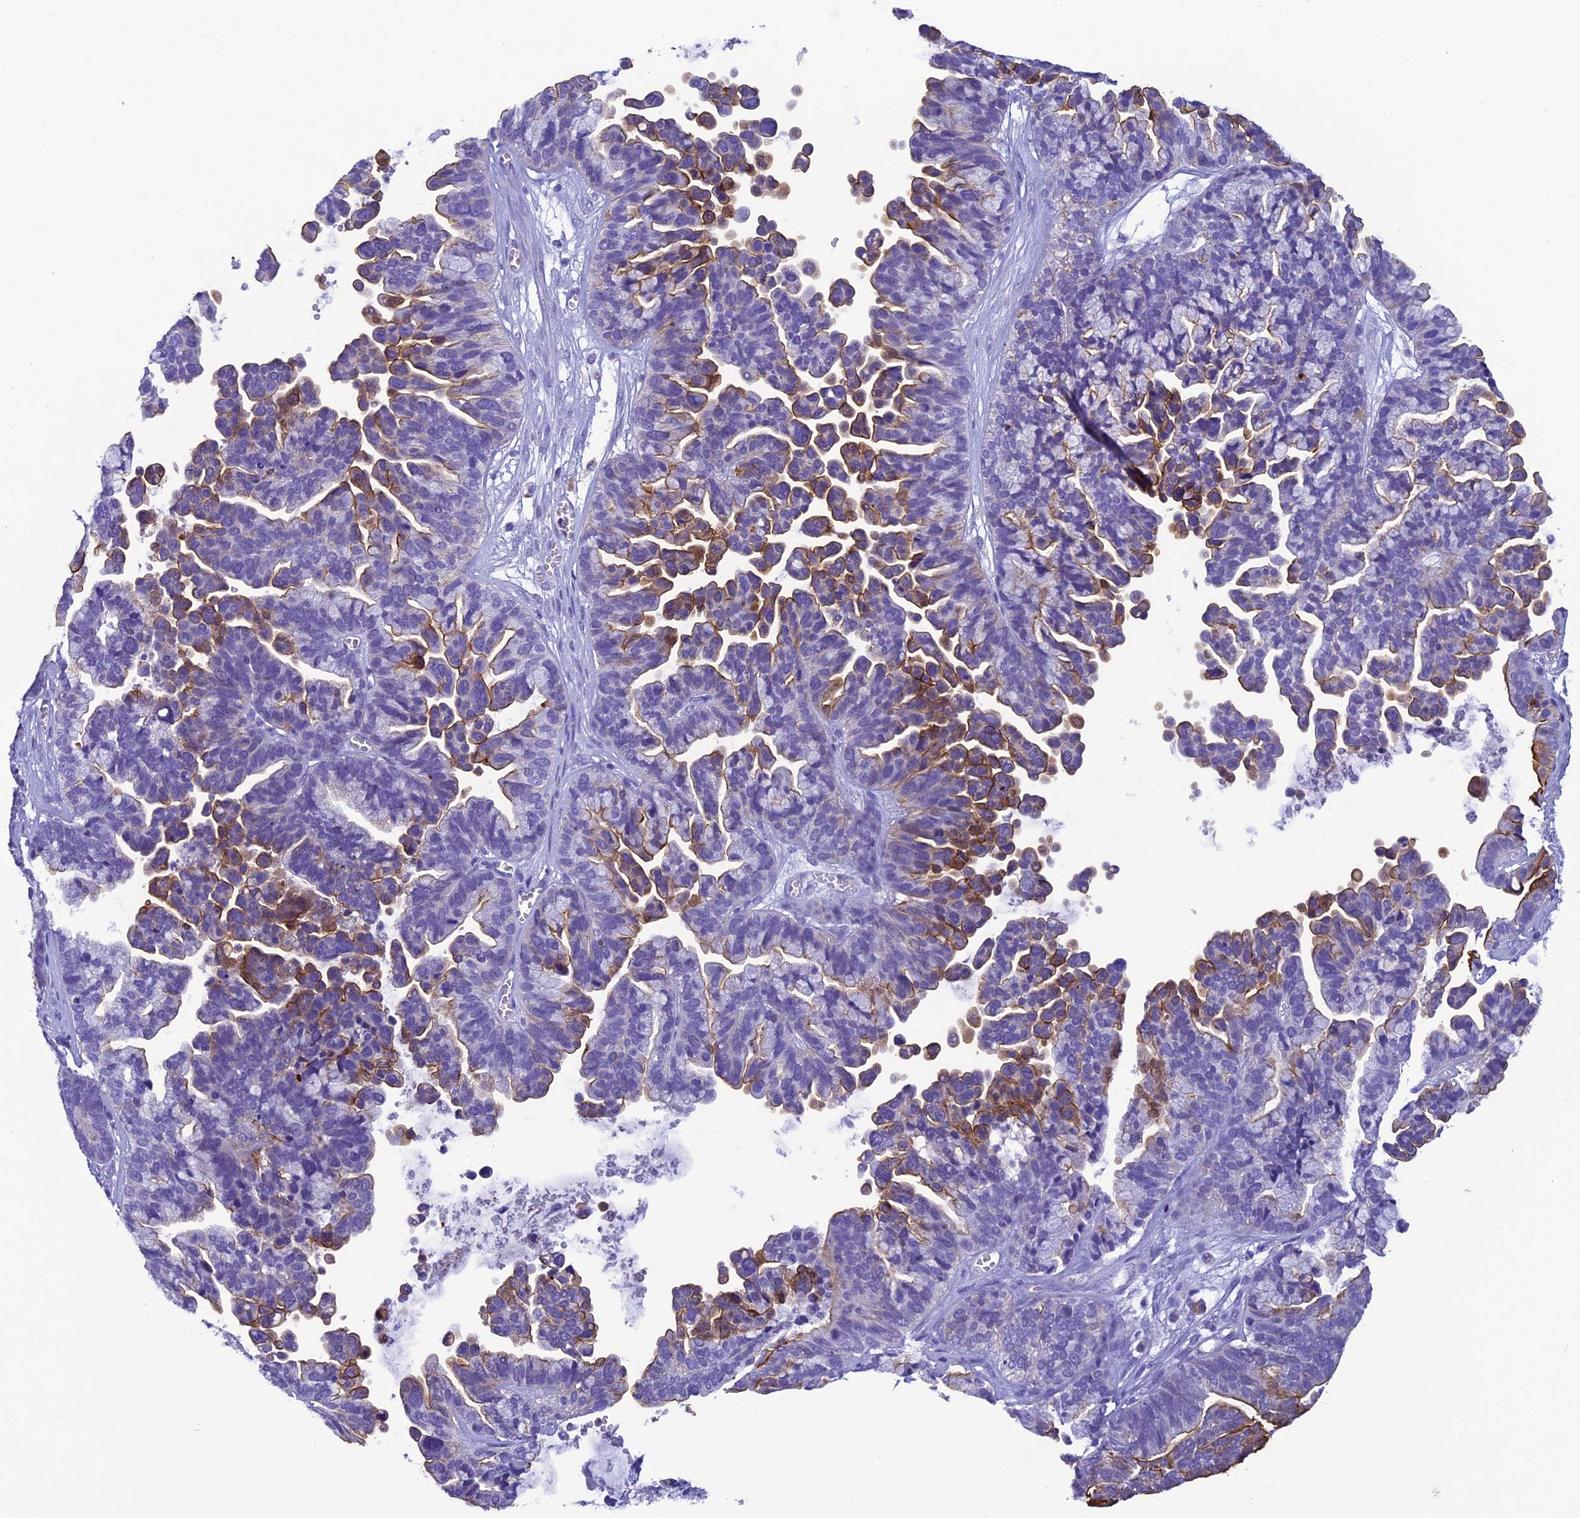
{"staining": {"intensity": "moderate", "quantity": "25%-75%", "location": "cytoplasmic/membranous"}, "tissue": "ovarian cancer", "cell_type": "Tumor cells", "image_type": "cancer", "snomed": [{"axis": "morphology", "description": "Cystadenocarcinoma, serous, NOS"}, {"axis": "topography", "description": "Ovary"}], "caption": "Immunohistochemistry histopathology image of human serous cystadenocarcinoma (ovarian) stained for a protein (brown), which displays medium levels of moderate cytoplasmic/membranous staining in approximately 25%-75% of tumor cells.", "gene": "SCEL", "patient": {"sex": "female", "age": 56}}